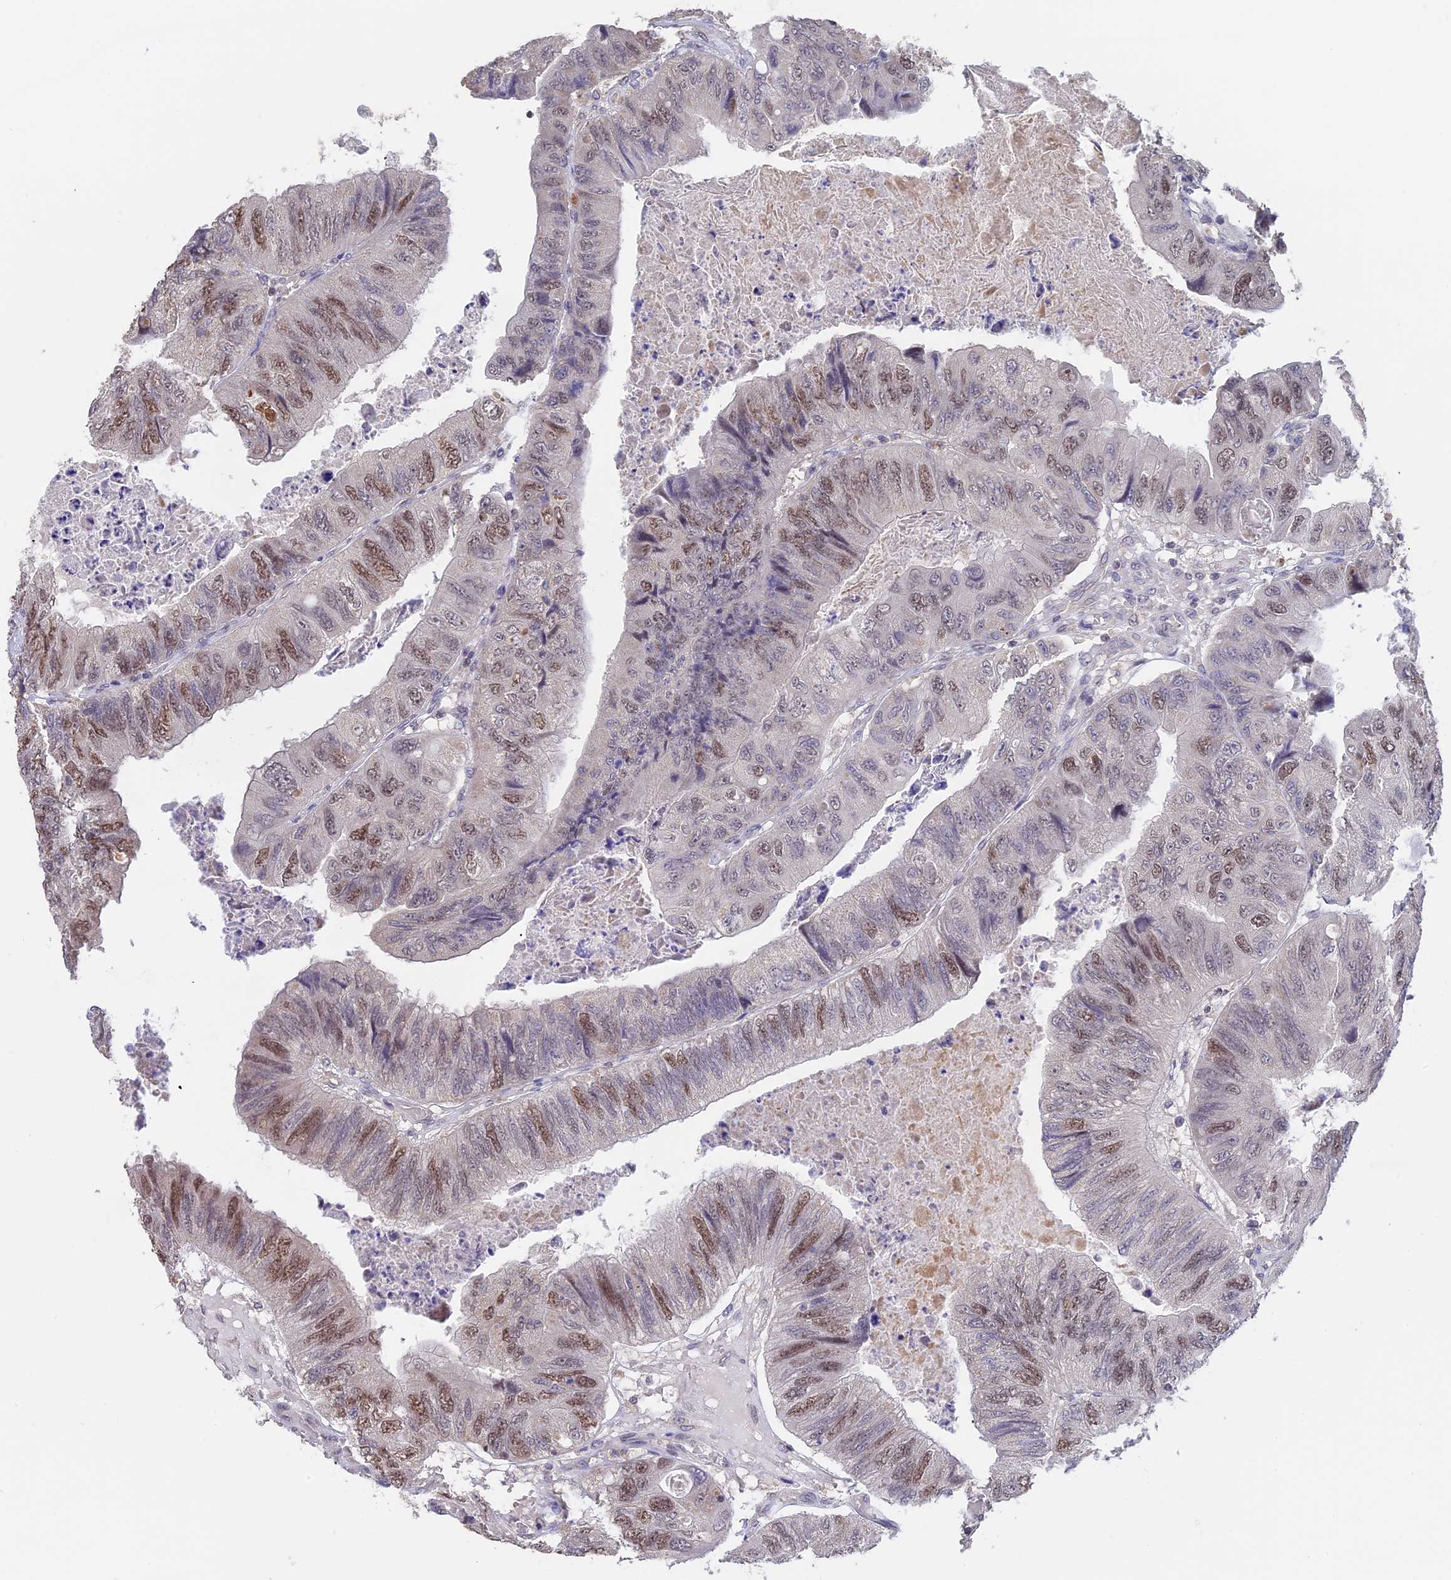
{"staining": {"intensity": "moderate", "quantity": "<25%", "location": "nuclear"}, "tissue": "colorectal cancer", "cell_type": "Tumor cells", "image_type": "cancer", "snomed": [{"axis": "morphology", "description": "Adenocarcinoma, NOS"}, {"axis": "topography", "description": "Rectum"}], "caption": "There is low levels of moderate nuclear expression in tumor cells of colorectal cancer, as demonstrated by immunohistochemical staining (brown color).", "gene": "RFC5", "patient": {"sex": "male", "age": 63}}